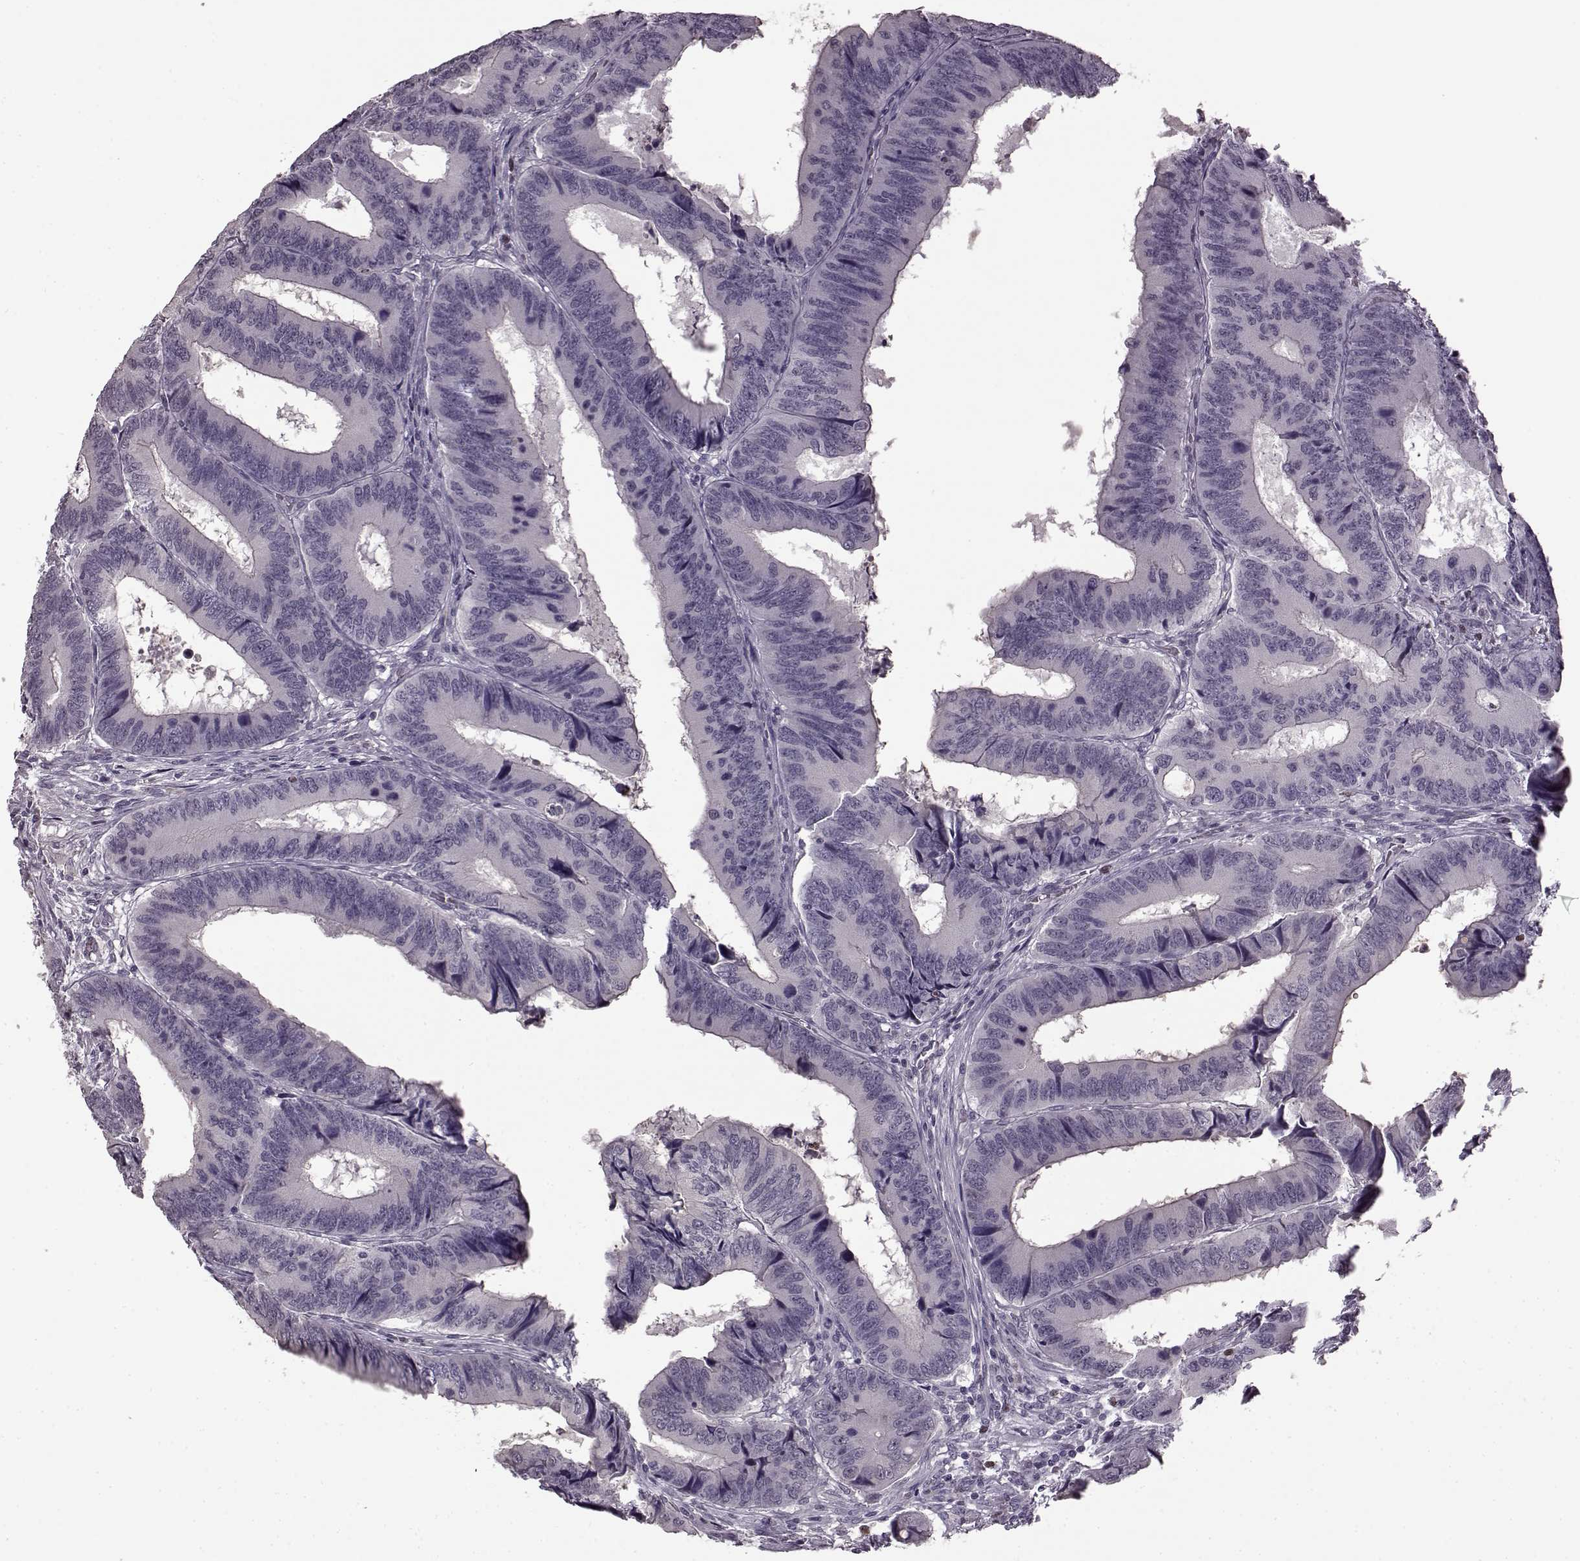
{"staining": {"intensity": "negative", "quantity": "none", "location": "none"}, "tissue": "colorectal cancer", "cell_type": "Tumor cells", "image_type": "cancer", "snomed": [{"axis": "morphology", "description": "Adenocarcinoma, NOS"}, {"axis": "topography", "description": "Colon"}], "caption": "There is no significant staining in tumor cells of colorectal cancer.", "gene": "CNGA3", "patient": {"sex": "male", "age": 53}}